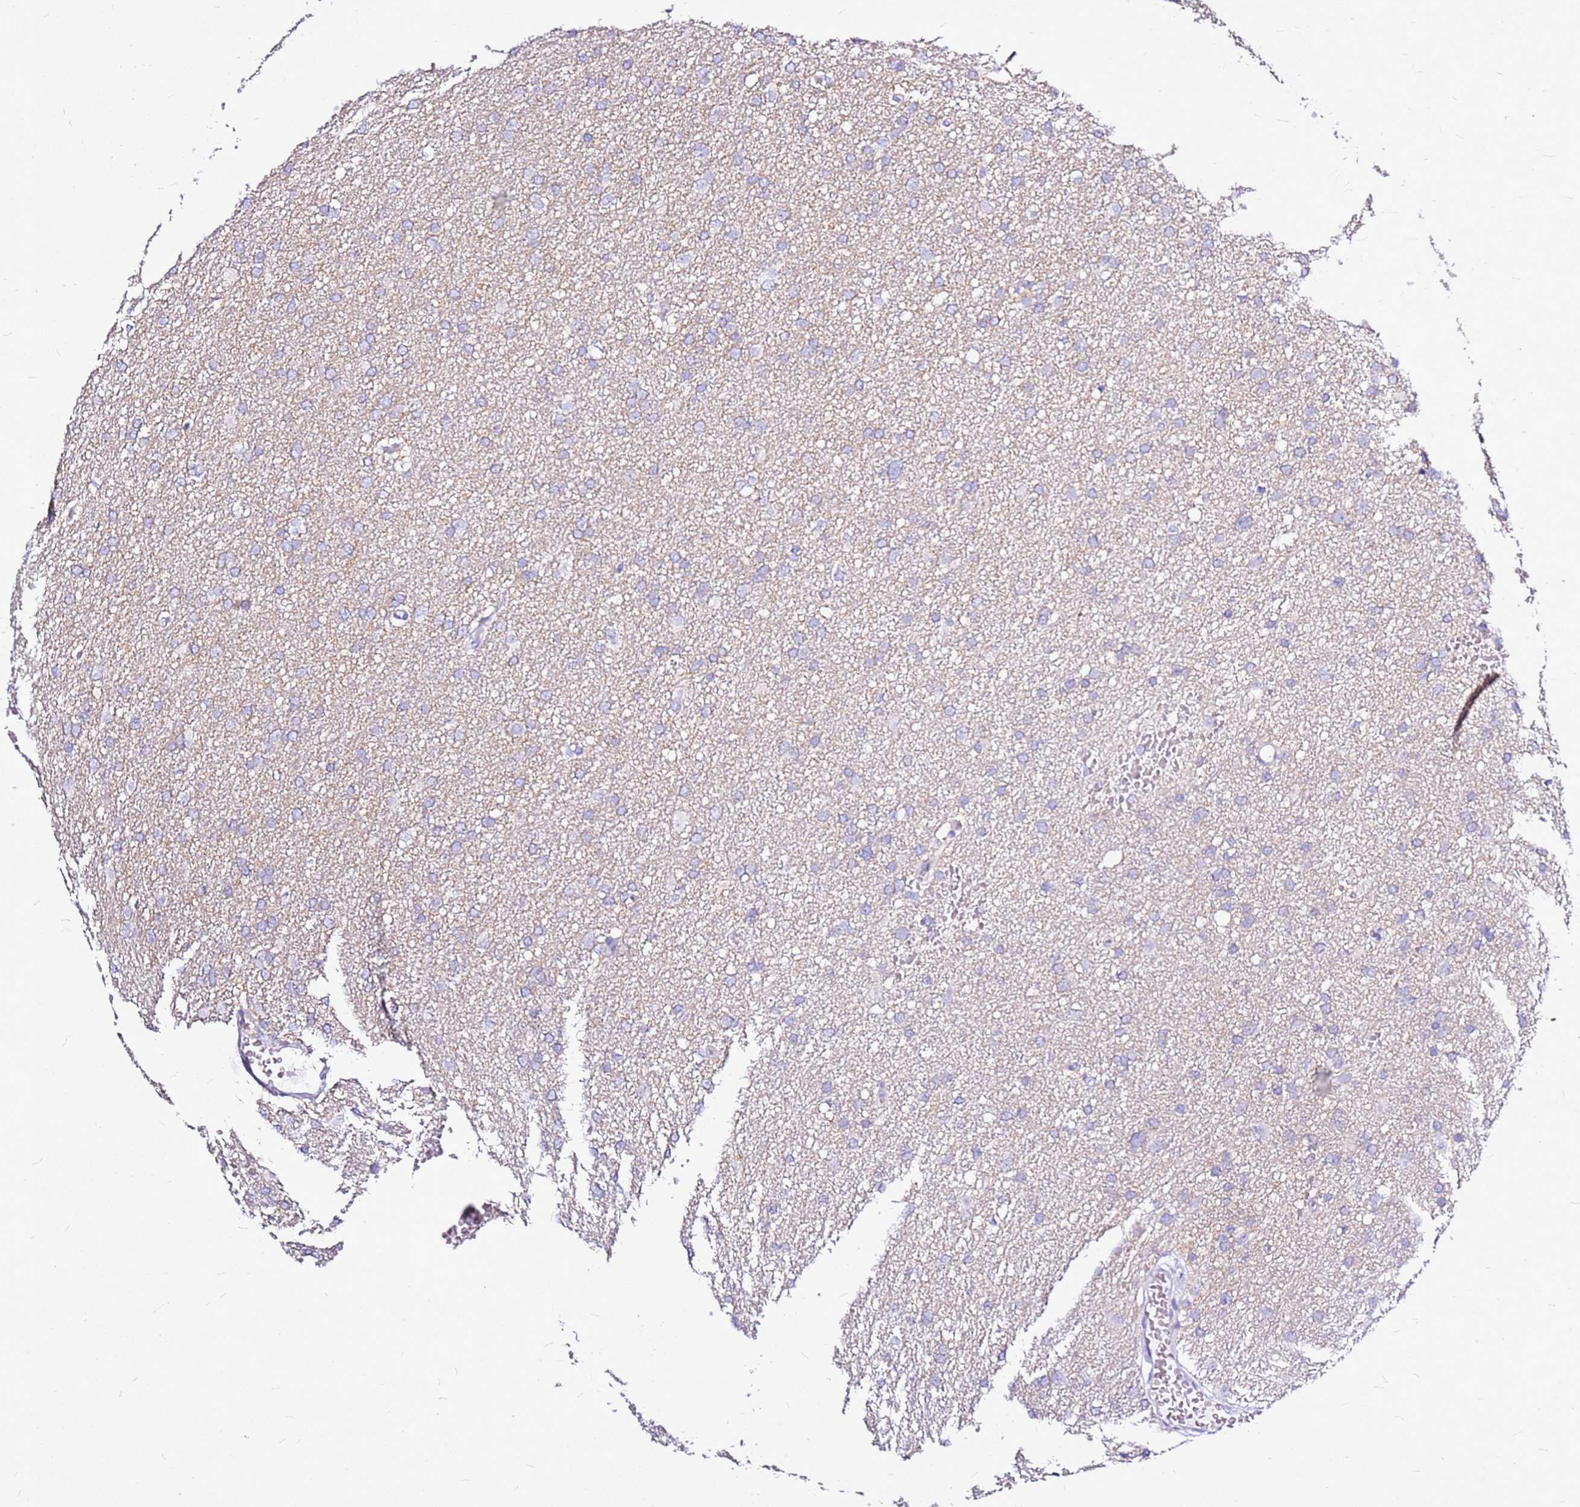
{"staining": {"intensity": "negative", "quantity": "none", "location": "none"}, "tissue": "glioma", "cell_type": "Tumor cells", "image_type": "cancer", "snomed": [{"axis": "morphology", "description": "Glioma, malignant, High grade"}, {"axis": "topography", "description": "Cerebral cortex"}], "caption": "Immunohistochemistry of human high-grade glioma (malignant) displays no expression in tumor cells.", "gene": "CASD1", "patient": {"sex": "female", "age": 36}}